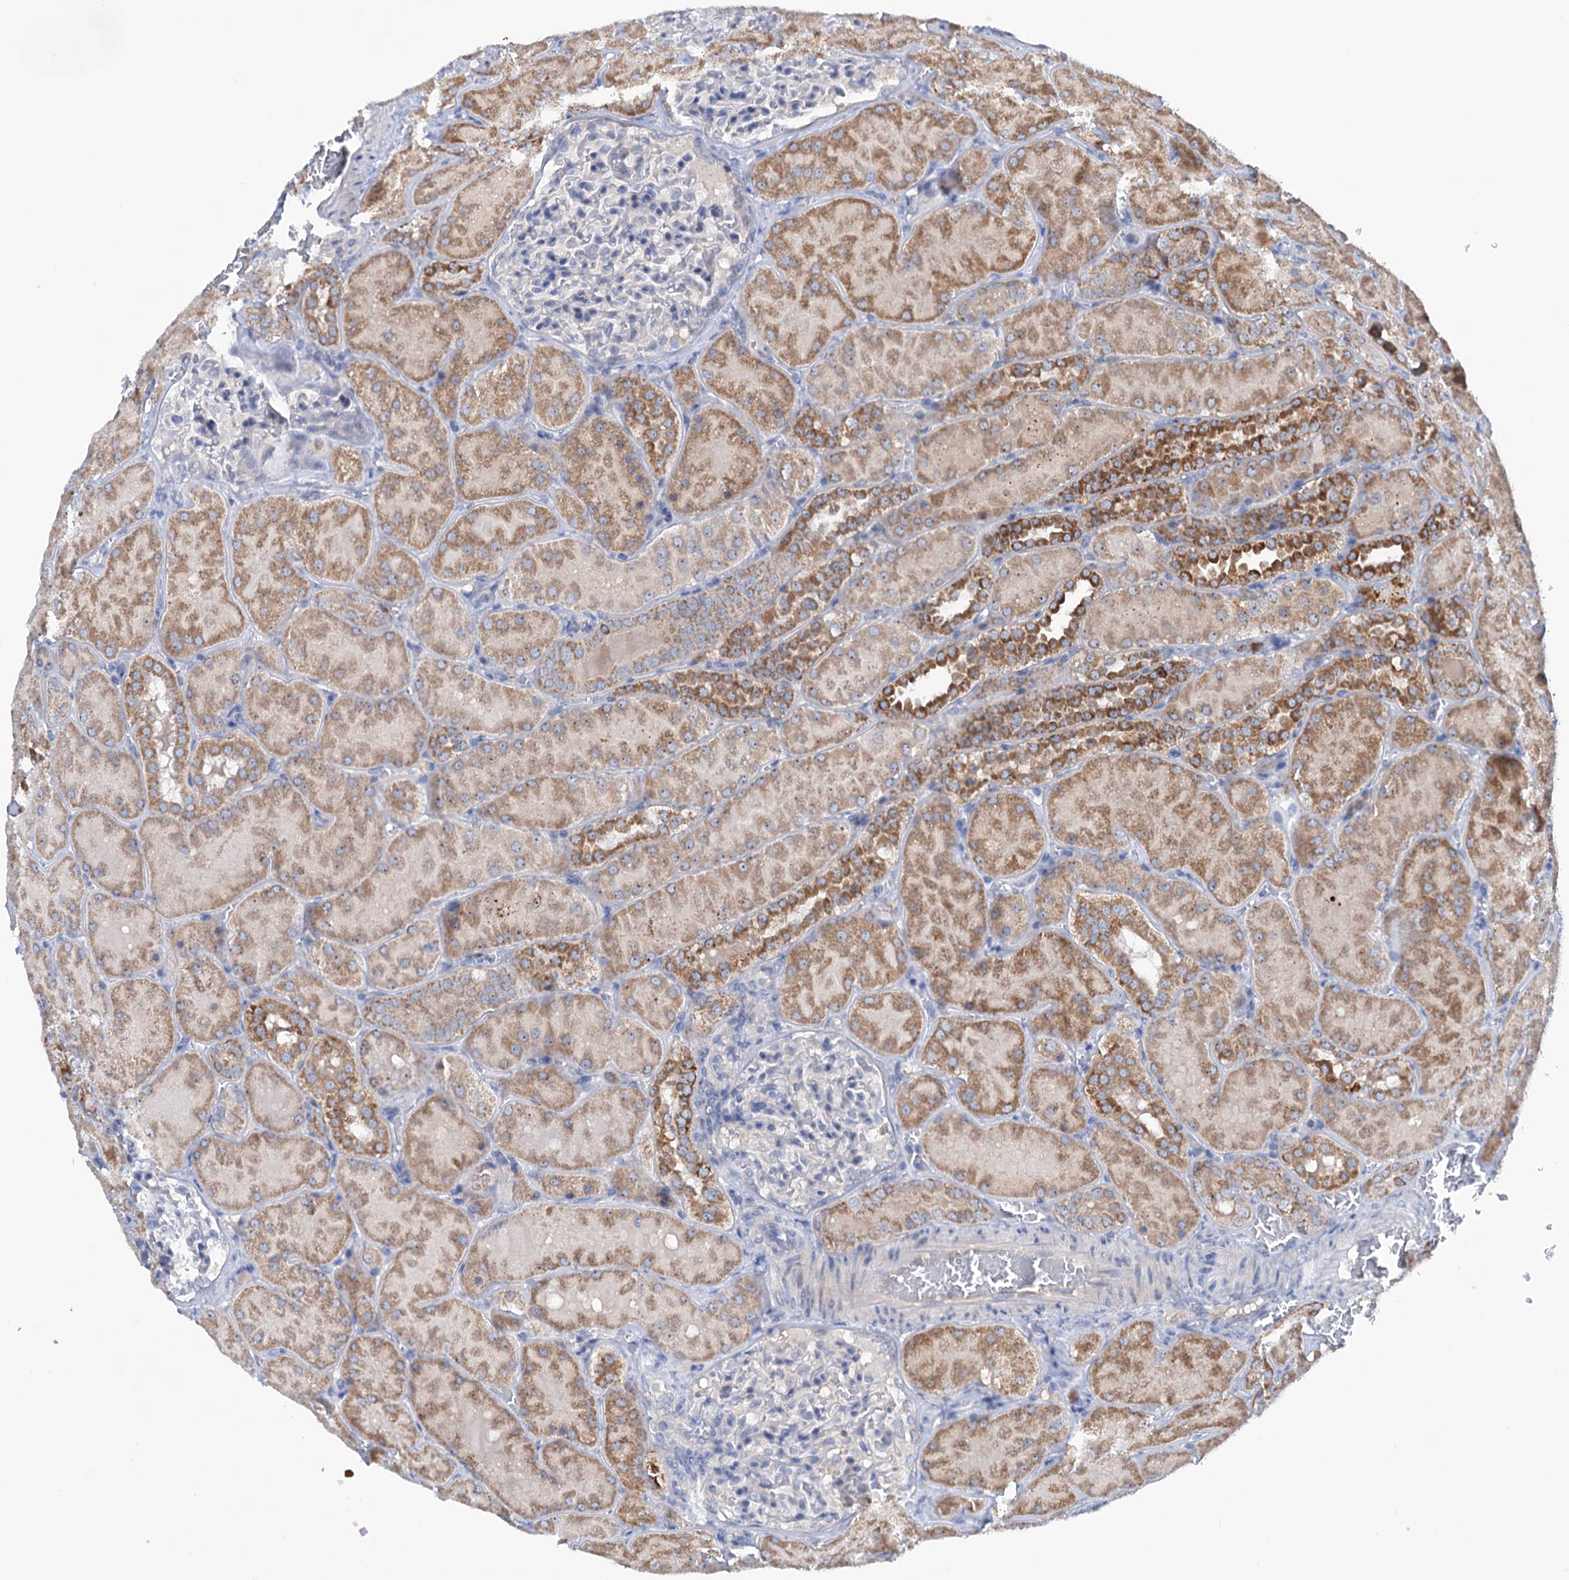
{"staining": {"intensity": "negative", "quantity": "none", "location": "none"}, "tissue": "kidney", "cell_type": "Cells in glomeruli", "image_type": "normal", "snomed": [{"axis": "morphology", "description": "Normal tissue, NOS"}, {"axis": "topography", "description": "Kidney"}], "caption": "Kidney stained for a protein using IHC shows no expression cells in glomeruli.", "gene": "HTR3B", "patient": {"sex": "male", "age": 28}}